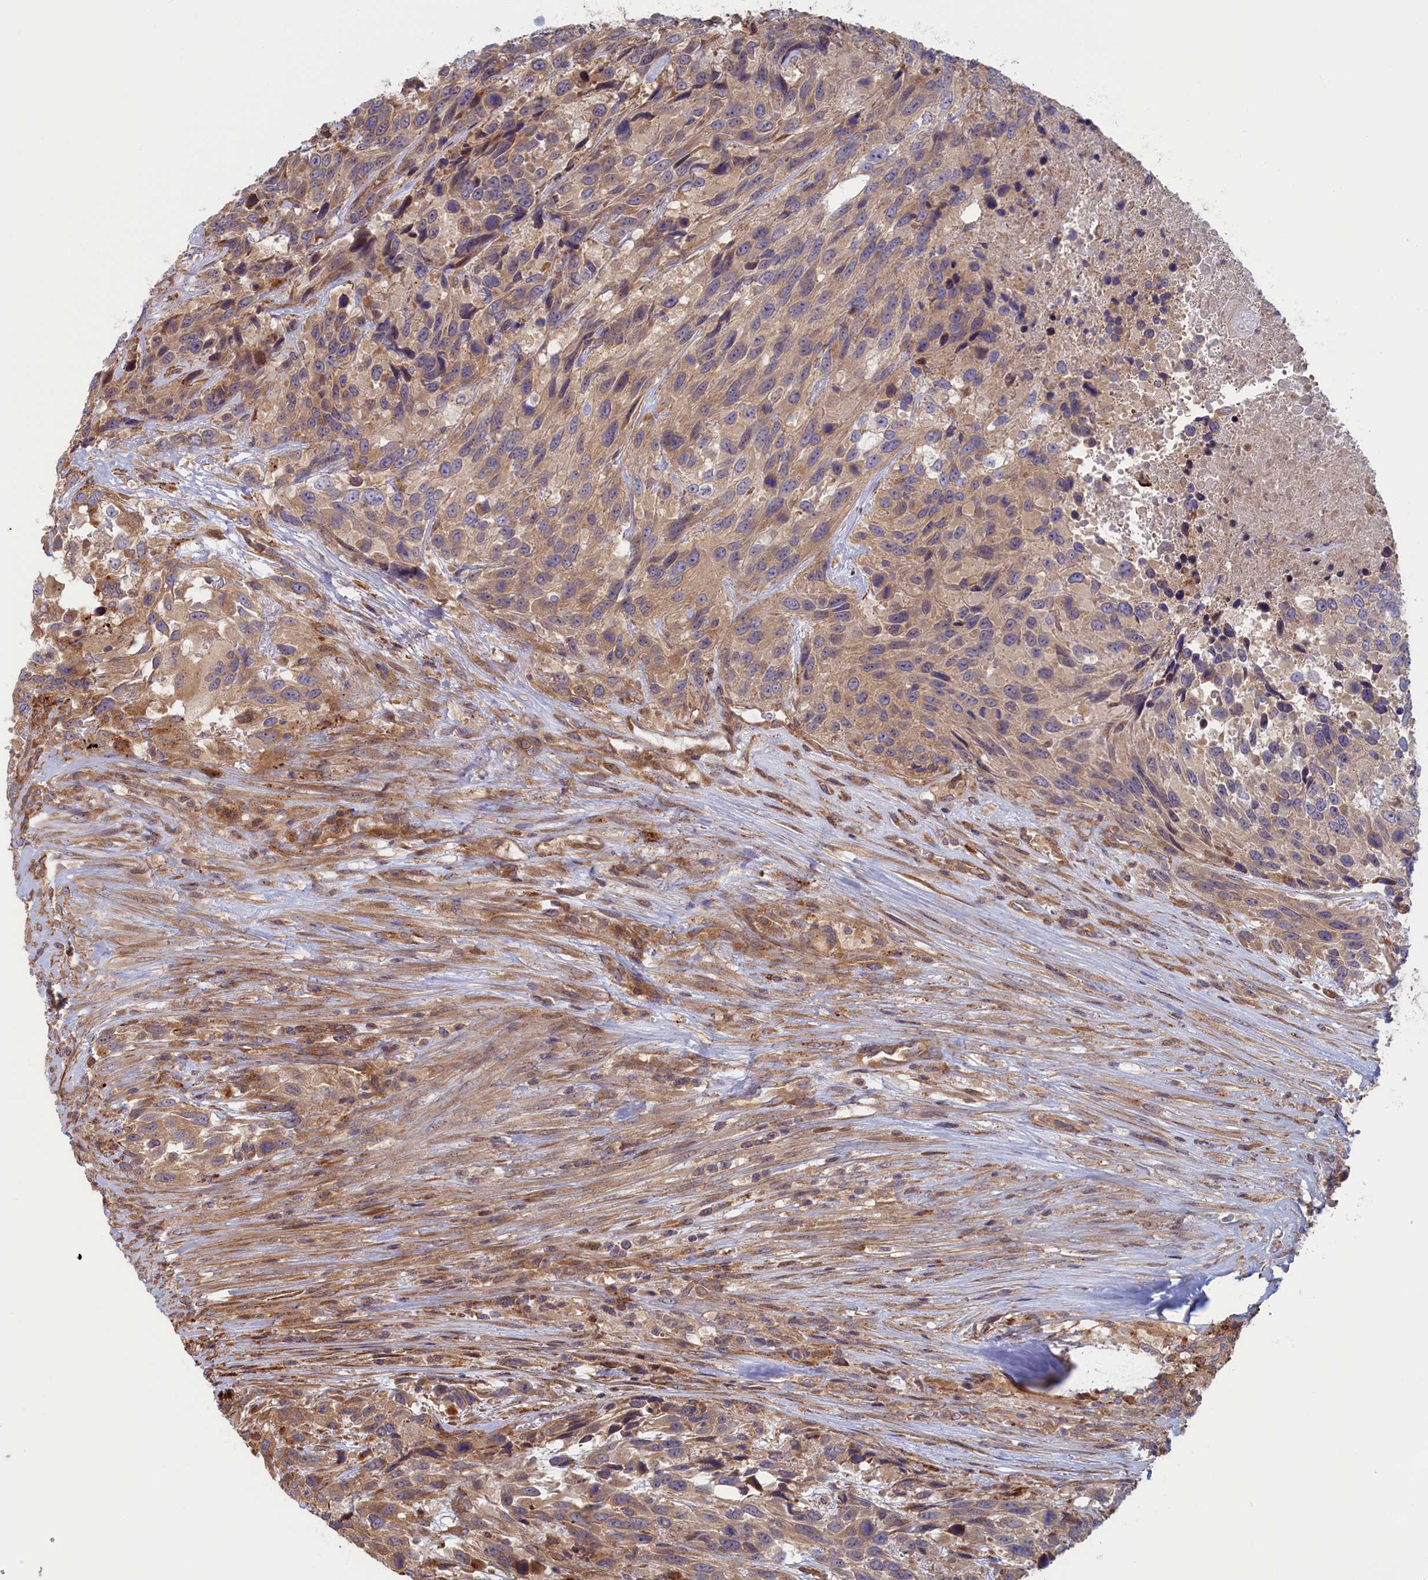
{"staining": {"intensity": "weak", "quantity": ">75%", "location": "cytoplasmic/membranous"}, "tissue": "urothelial cancer", "cell_type": "Tumor cells", "image_type": "cancer", "snomed": [{"axis": "morphology", "description": "Urothelial carcinoma, High grade"}, {"axis": "topography", "description": "Urinary bladder"}], "caption": "Protein analysis of high-grade urothelial carcinoma tissue displays weak cytoplasmic/membranous positivity in approximately >75% of tumor cells.", "gene": "RILPL1", "patient": {"sex": "female", "age": 70}}